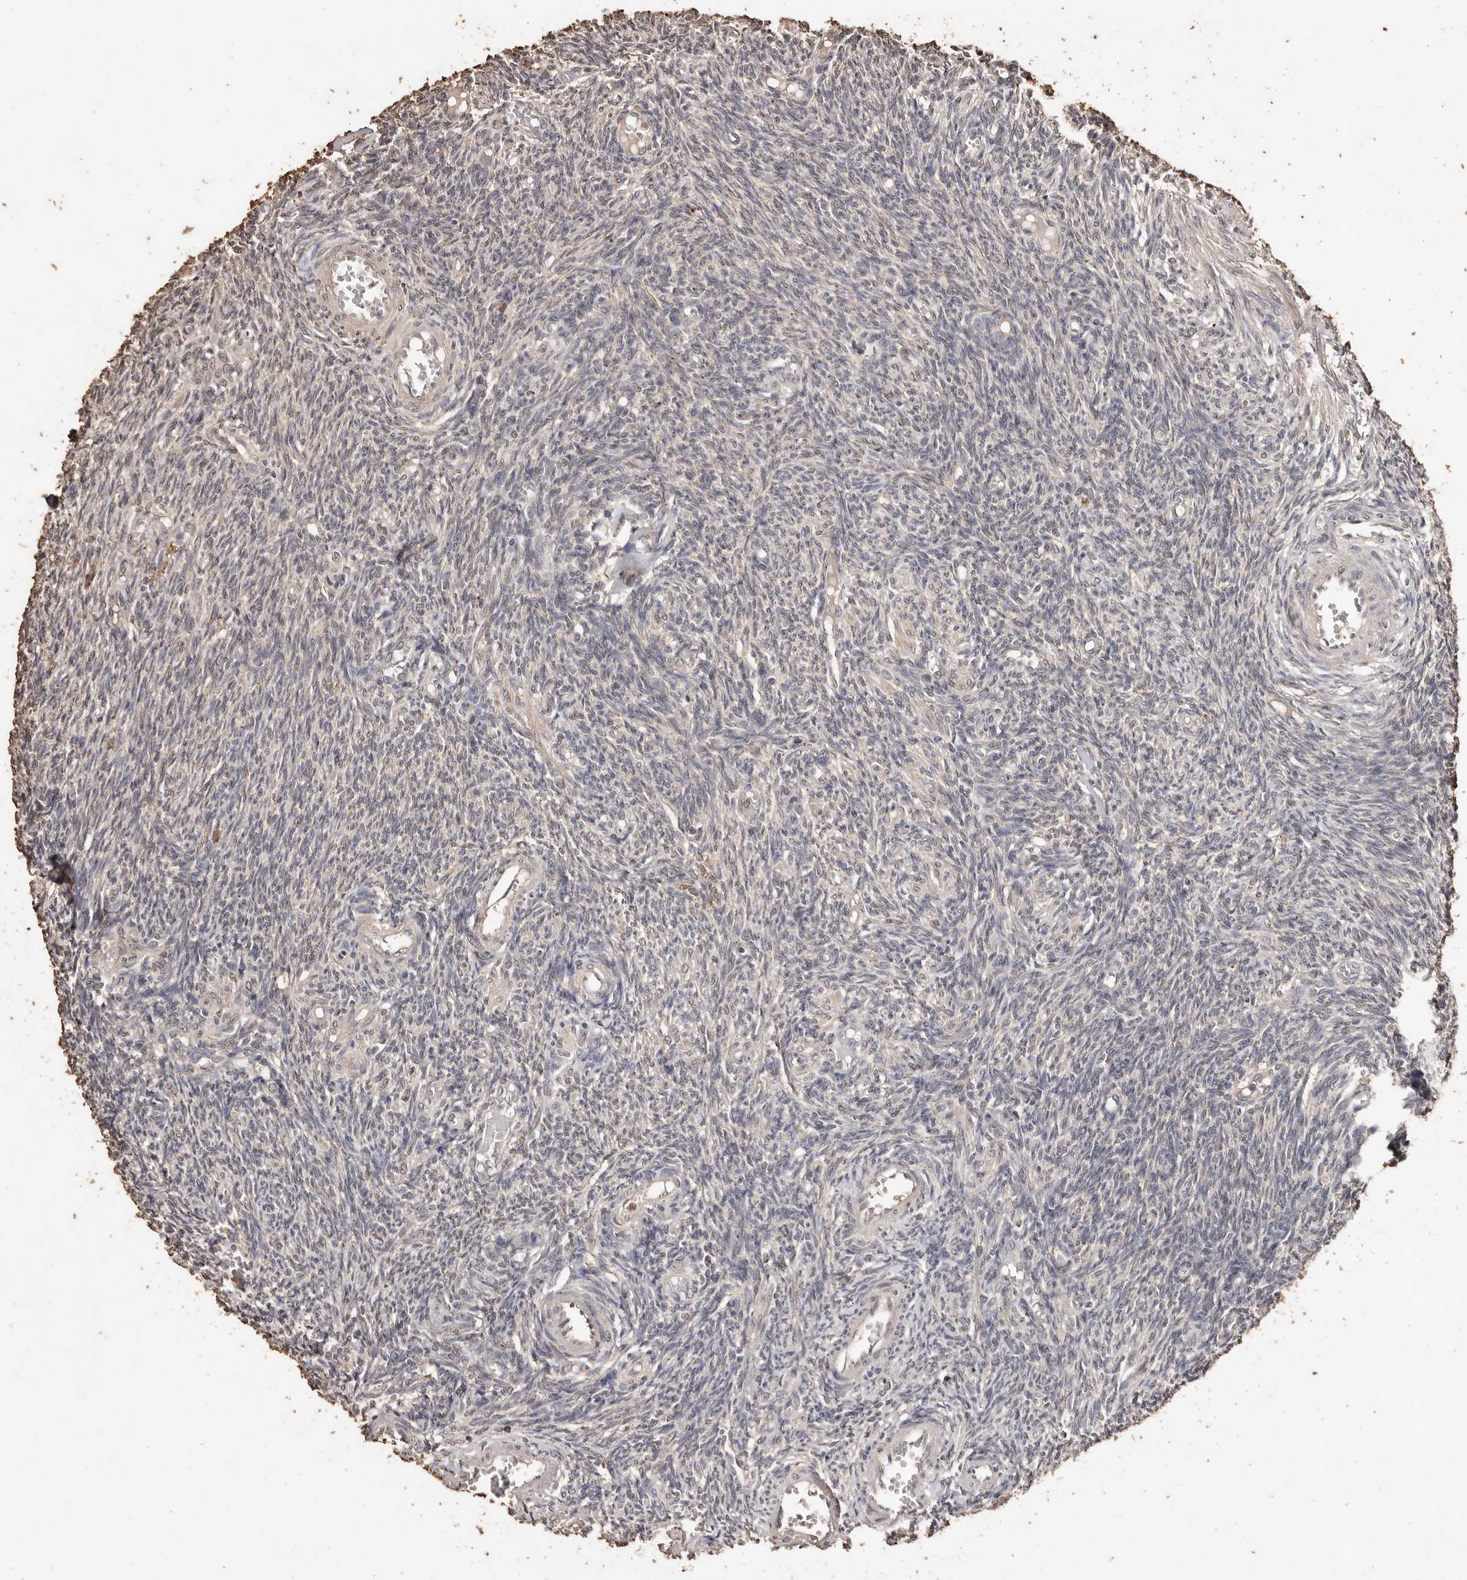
{"staining": {"intensity": "moderate", "quantity": ">75%", "location": "cytoplasmic/membranous"}, "tissue": "ovary", "cell_type": "Follicle cells", "image_type": "normal", "snomed": [{"axis": "morphology", "description": "Normal tissue, NOS"}, {"axis": "topography", "description": "Ovary"}], "caption": "Follicle cells exhibit moderate cytoplasmic/membranous expression in about >75% of cells in unremarkable ovary.", "gene": "PKDCC", "patient": {"sex": "female", "age": 27}}